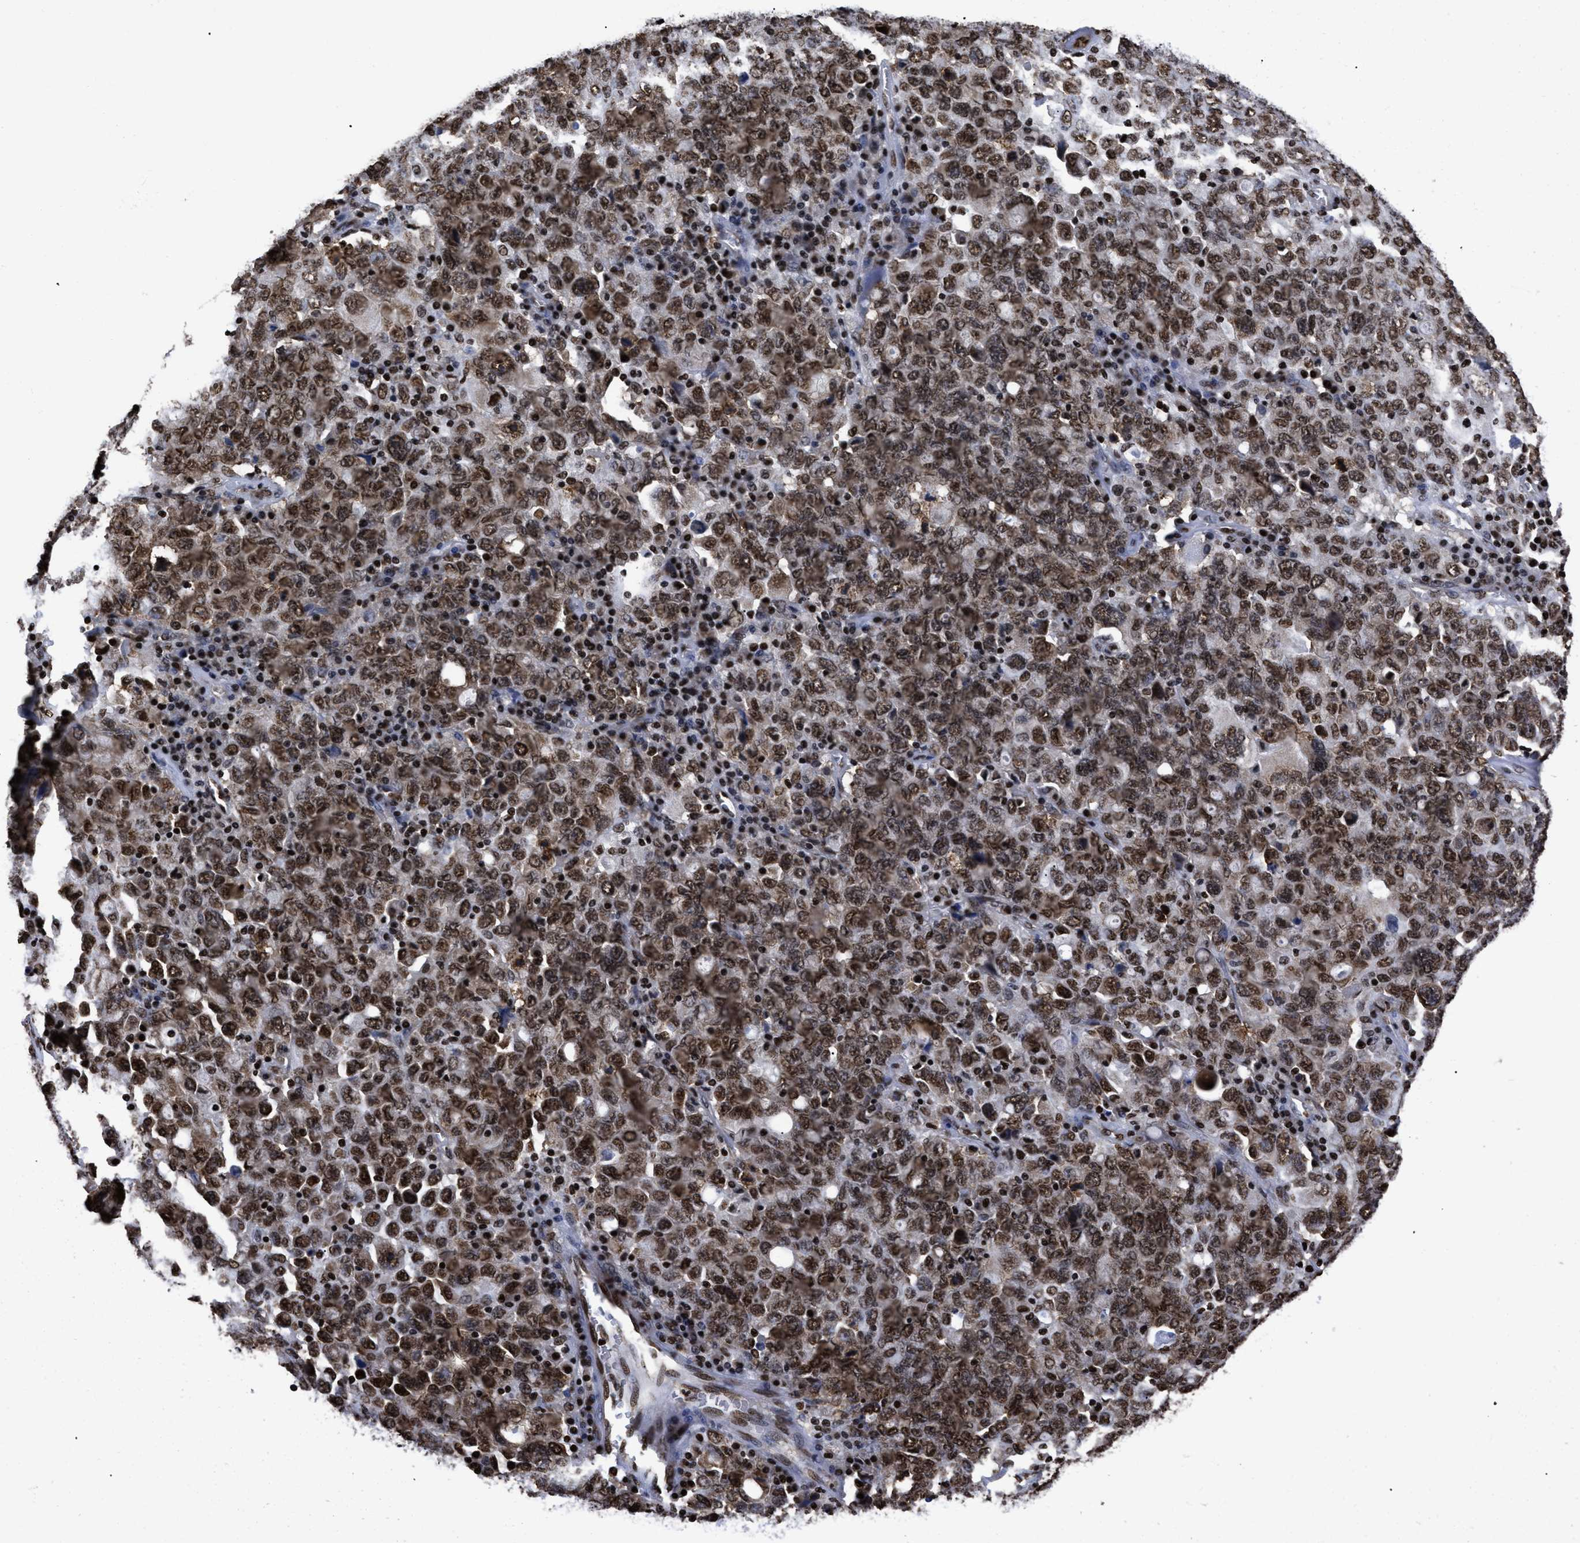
{"staining": {"intensity": "moderate", "quantity": ">75%", "location": "cytoplasmic/membranous,nuclear"}, "tissue": "ovarian cancer", "cell_type": "Tumor cells", "image_type": "cancer", "snomed": [{"axis": "morphology", "description": "Carcinoma, endometroid"}, {"axis": "topography", "description": "Ovary"}], "caption": "IHC micrograph of human endometroid carcinoma (ovarian) stained for a protein (brown), which exhibits medium levels of moderate cytoplasmic/membranous and nuclear staining in approximately >75% of tumor cells.", "gene": "CALHM3", "patient": {"sex": "female", "age": 62}}